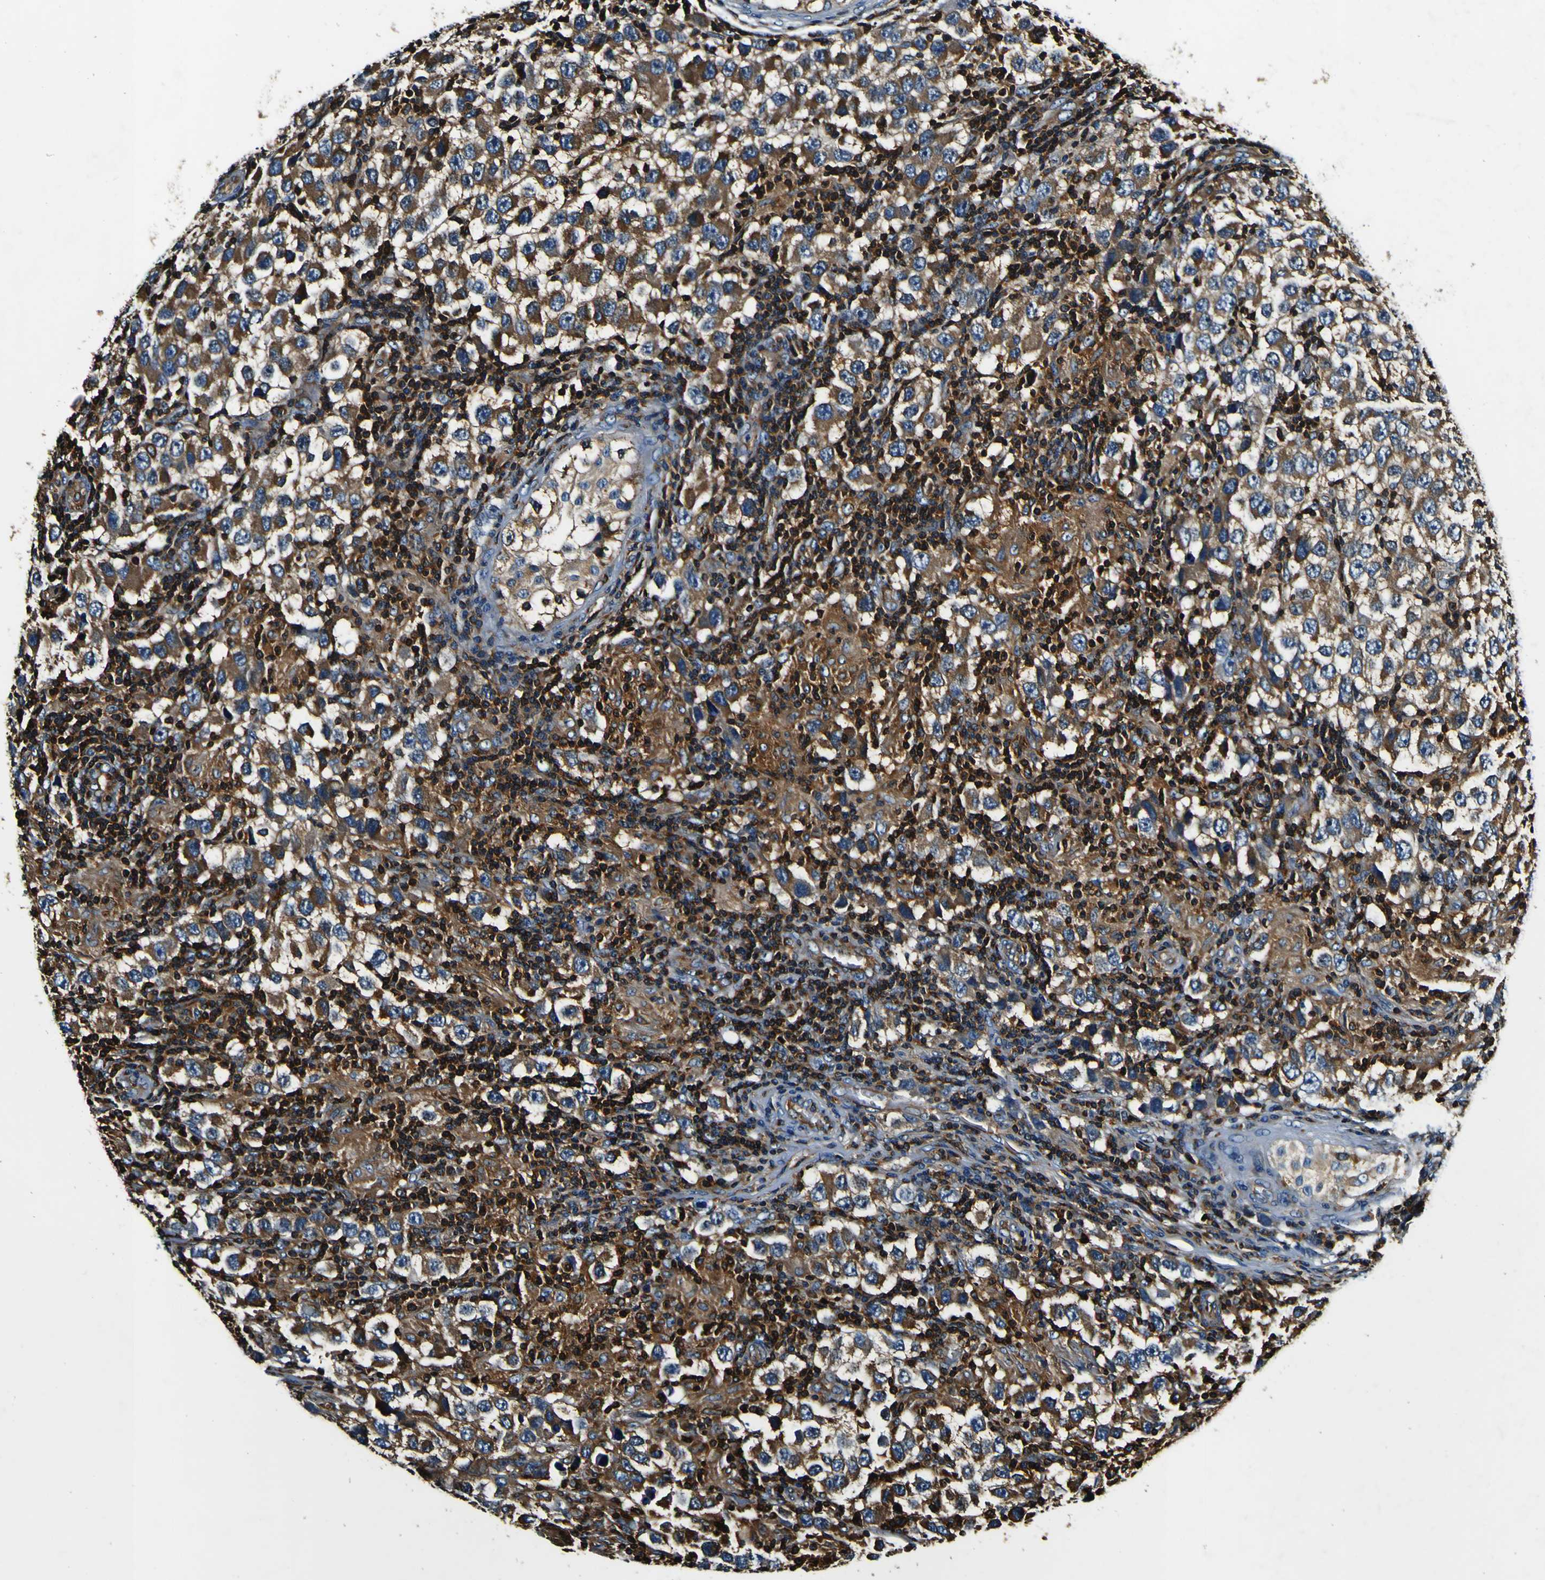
{"staining": {"intensity": "strong", "quantity": ">75%", "location": "cytoplasmic/membranous"}, "tissue": "testis cancer", "cell_type": "Tumor cells", "image_type": "cancer", "snomed": [{"axis": "morphology", "description": "Carcinoma, Embryonal, NOS"}, {"axis": "topography", "description": "Testis"}], "caption": "Embryonal carcinoma (testis) was stained to show a protein in brown. There is high levels of strong cytoplasmic/membranous positivity in approximately >75% of tumor cells.", "gene": "RHOT2", "patient": {"sex": "male", "age": 21}}